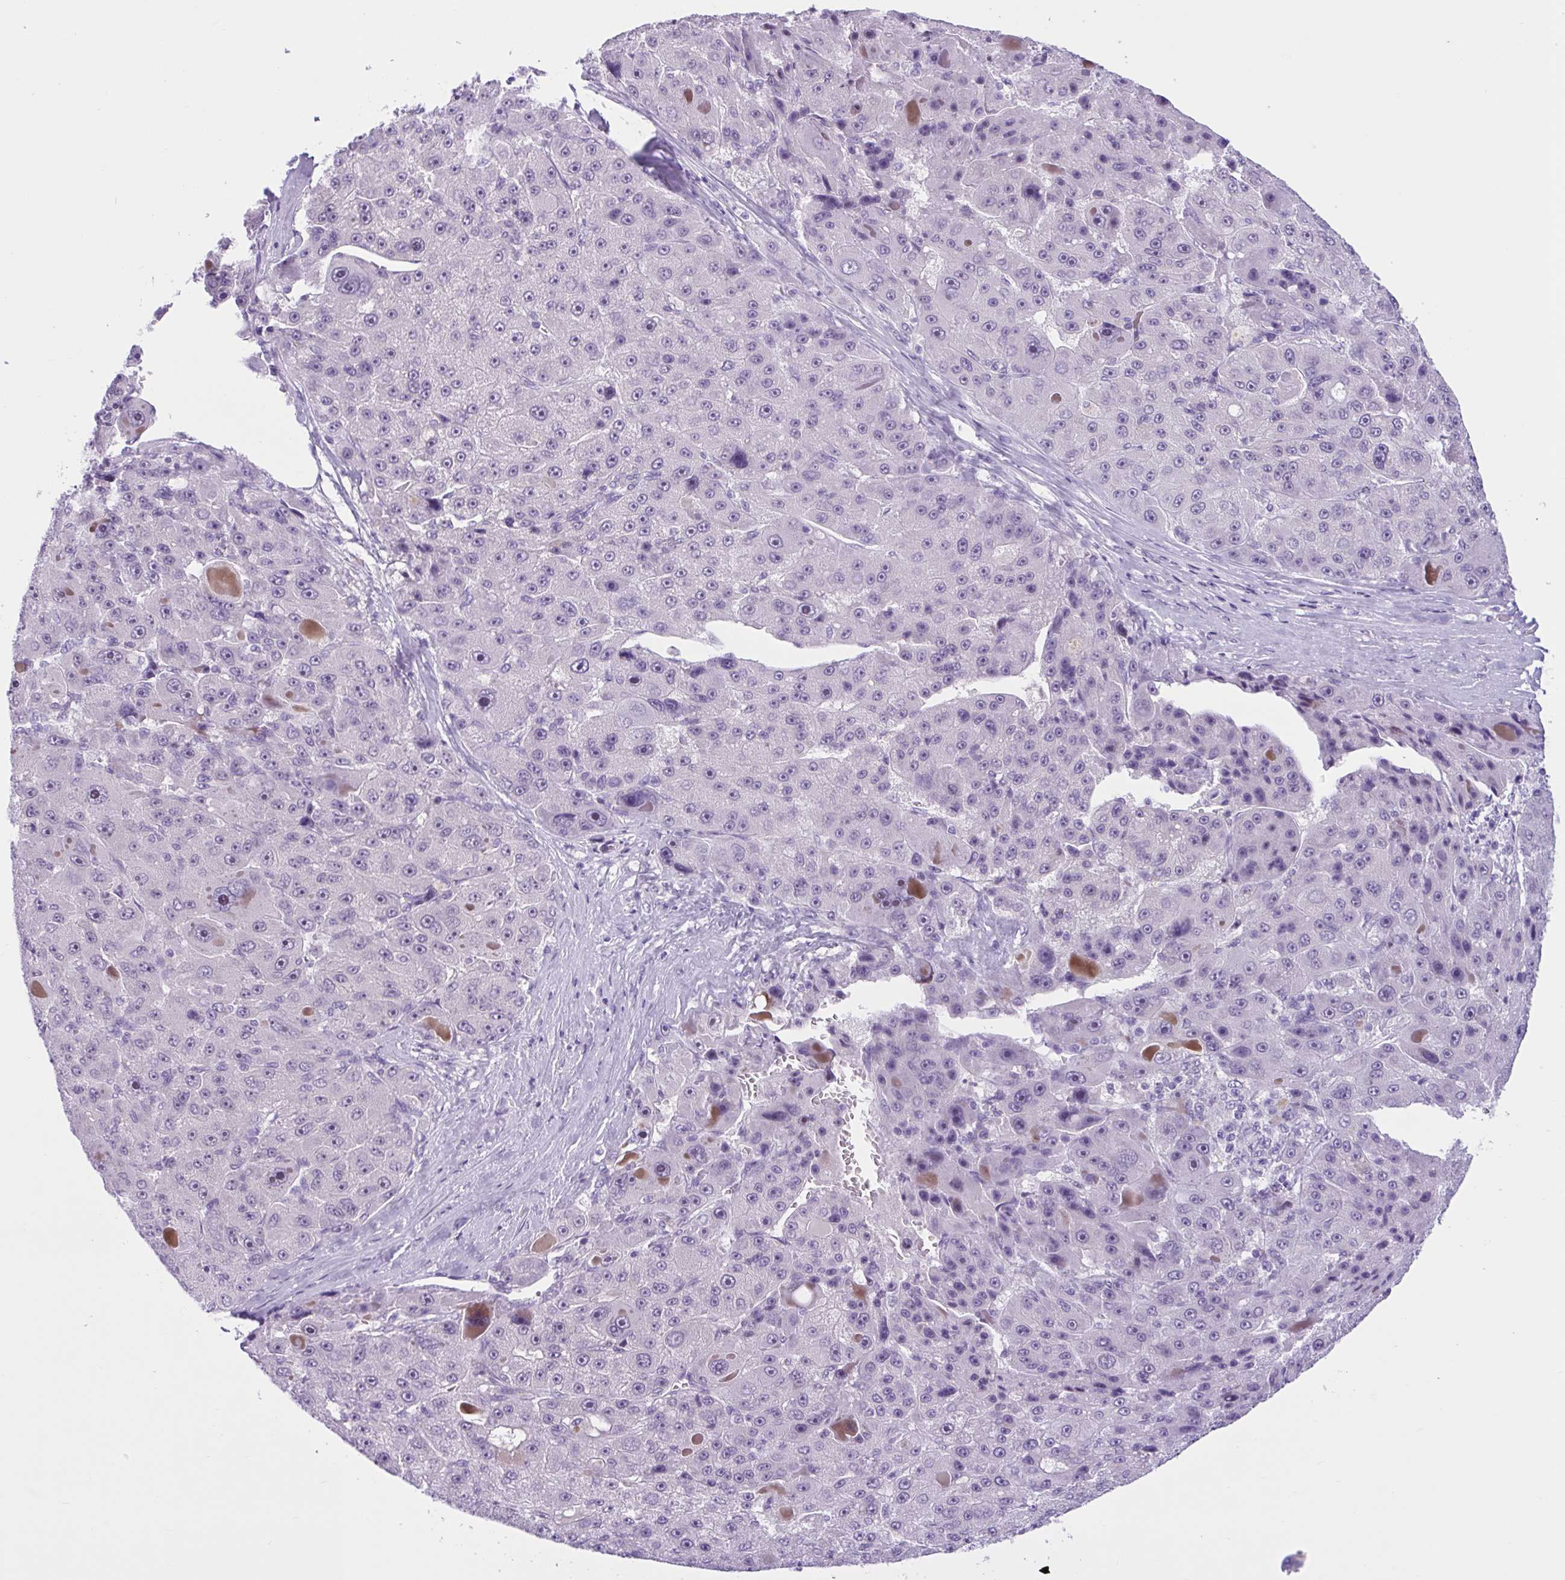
{"staining": {"intensity": "negative", "quantity": "none", "location": "none"}, "tissue": "liver cancer", "cell_type": "Tumor cells", "image_type": "cancer", "snomed": [{"axis": "morphology", "description": "Carcinoma, Hepatocellular, NOS"}, {"axis": "topography", "description": "Liver"}], "caption": "DAB immunohistochemical staining of human liver cancer shows no significant positivity in tumor cells.", "gene": "WNT9B", "patient": {"sex": "male", "age": 76}}